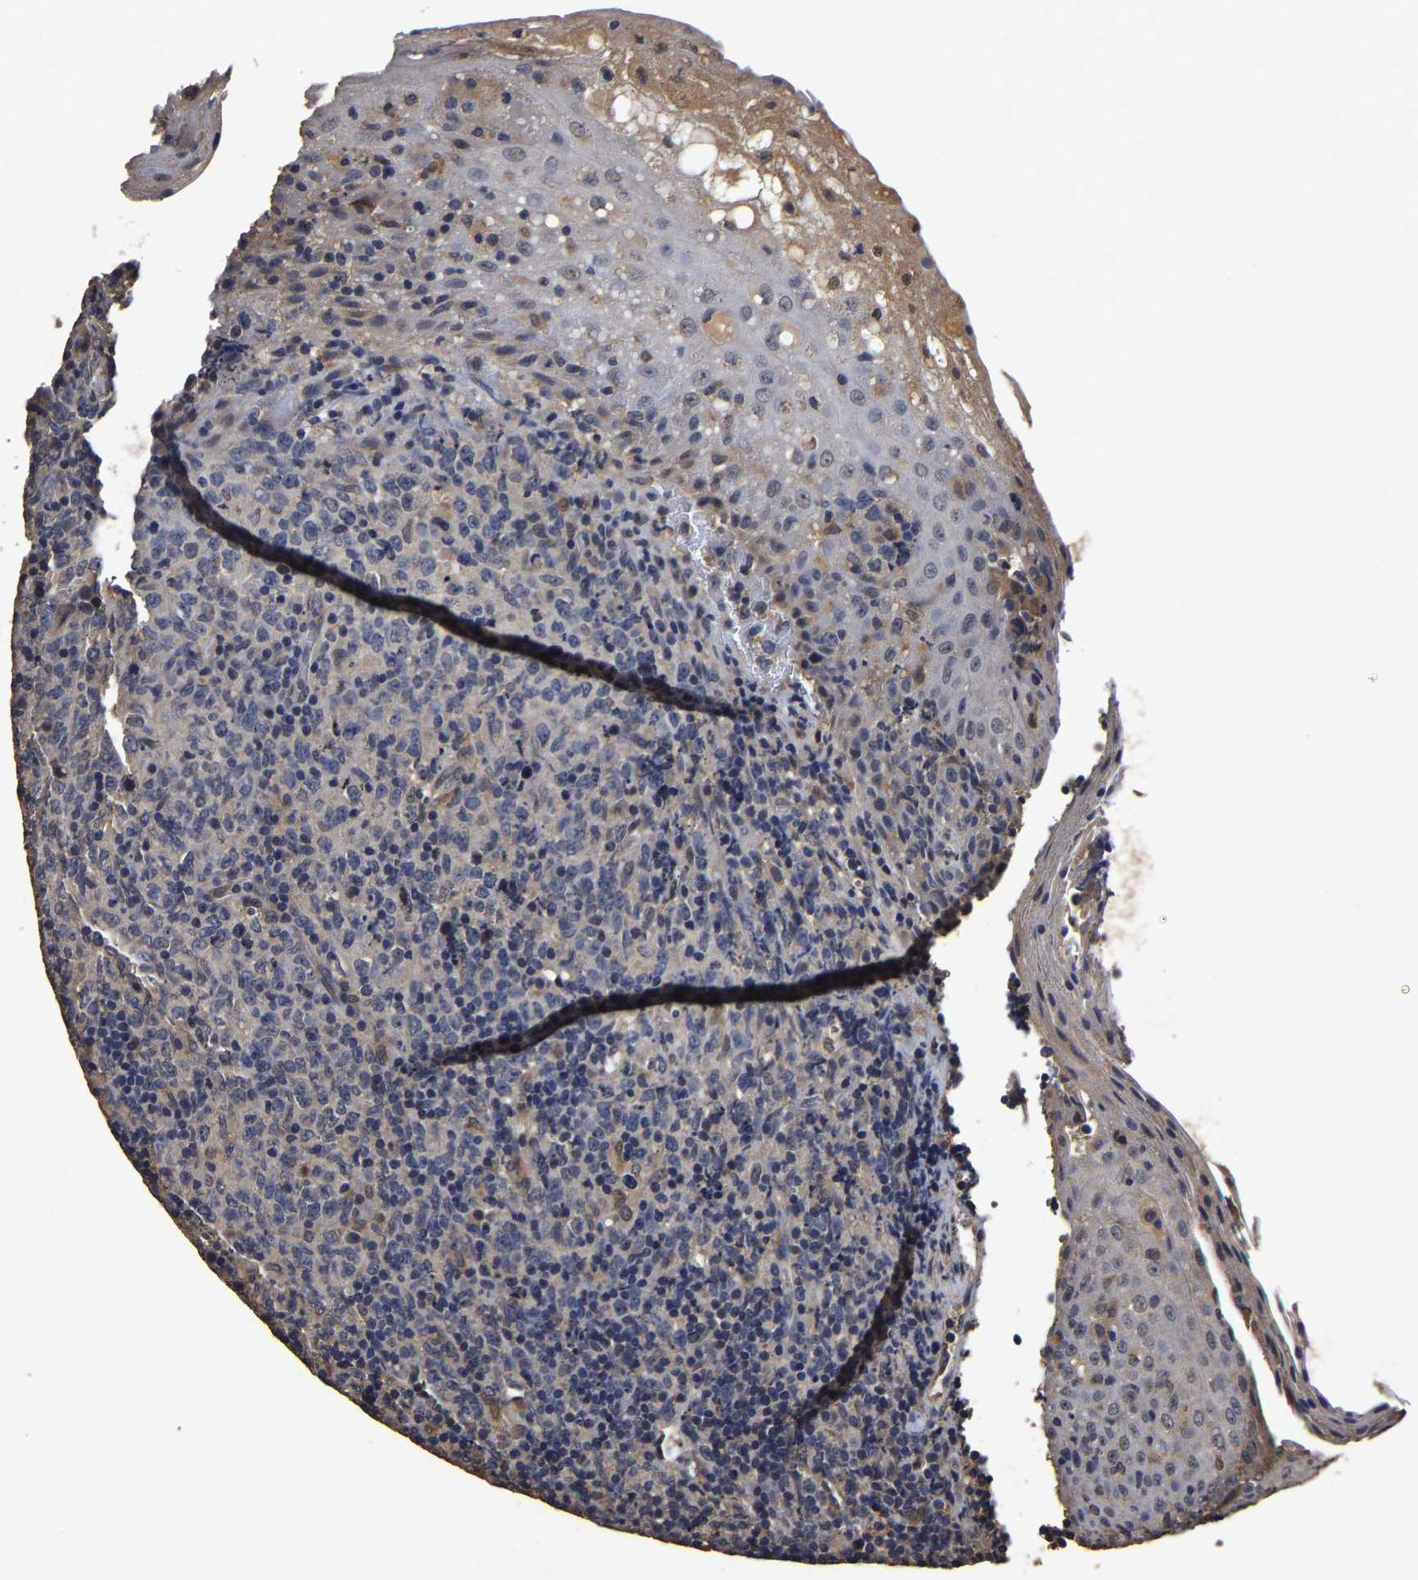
{"staining": {"intensity": "negative", "quantity": "none", "location": "none"}, "tissue": "lymphoma", "cell_type": "Tumor cells", "image_type": "cancer", "snomed": [{"axis": "morphology", "description": "Malignant lymphoma, non-Hodgkin's type, High grade"}, {"axis": "topography", "description": "Tonsil"}], "caption": "DAB immunohistochemical staining of human lymphoma reveals no significant positivity in tumor cells.", "gene": "STK32C", "patient": {"sex": "female", "age": 36}}